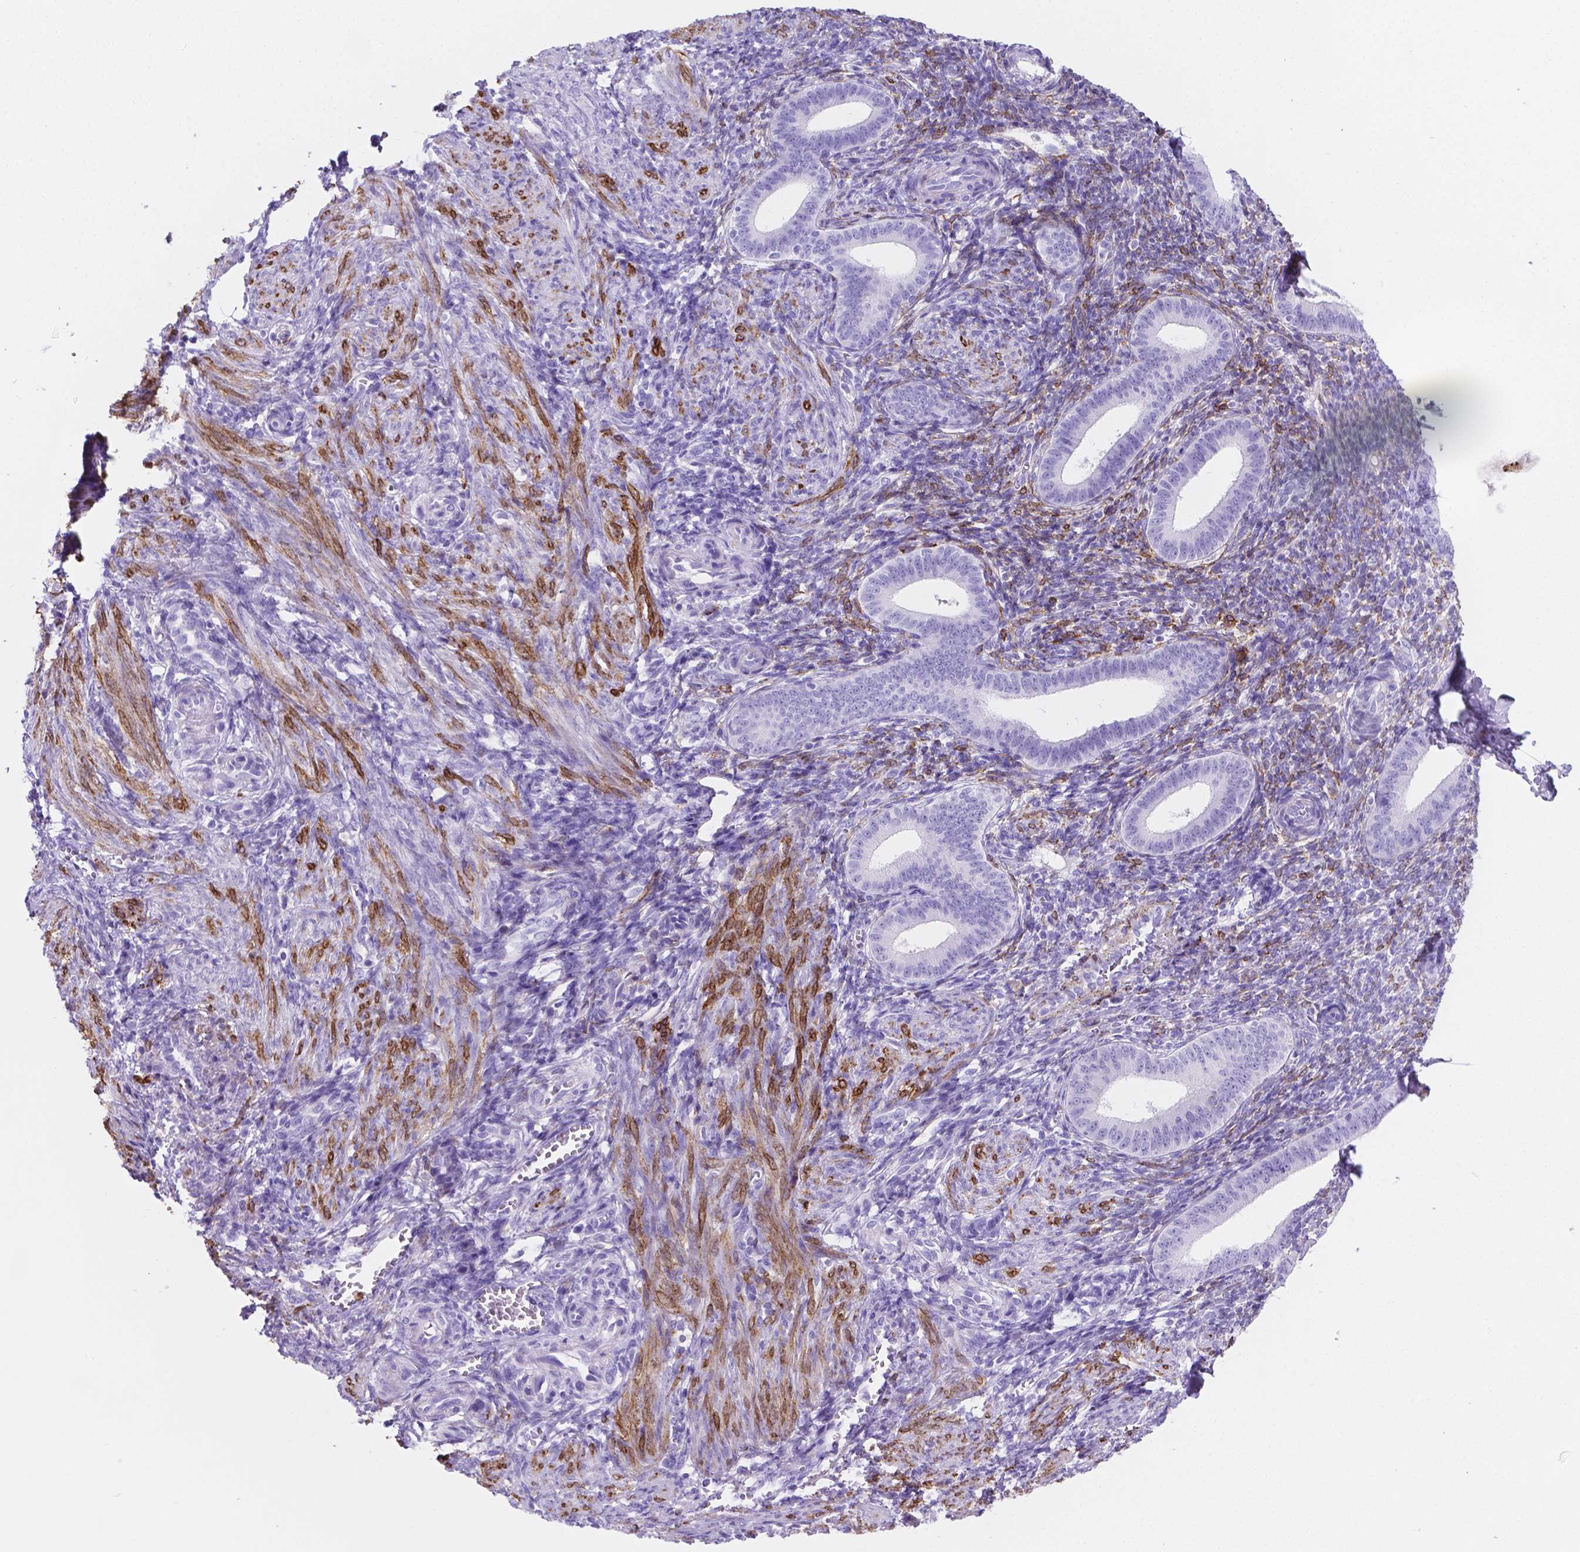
{"staining": {"intensity": "moderate", "quantity": "<25%", "location": "cytoplasmic/membranous"}, "tissue": "endometrium", "cell_type": "Cells in endometrial stroma", "image_type": "normal", "snomed": [{"axis": "morphology", "description": "Normal tissue, NOS"}, {"axis": "topography", "description": "Endometrium"}], "caption": "This is a histology image of IHC staining of unremarkable endometrium, which shows moderate positivity in the cytoplasmic/membranous of cells in endometrial stroma.", "gene": "MACF1", "patient": {"sex": "female", "age": 25}}